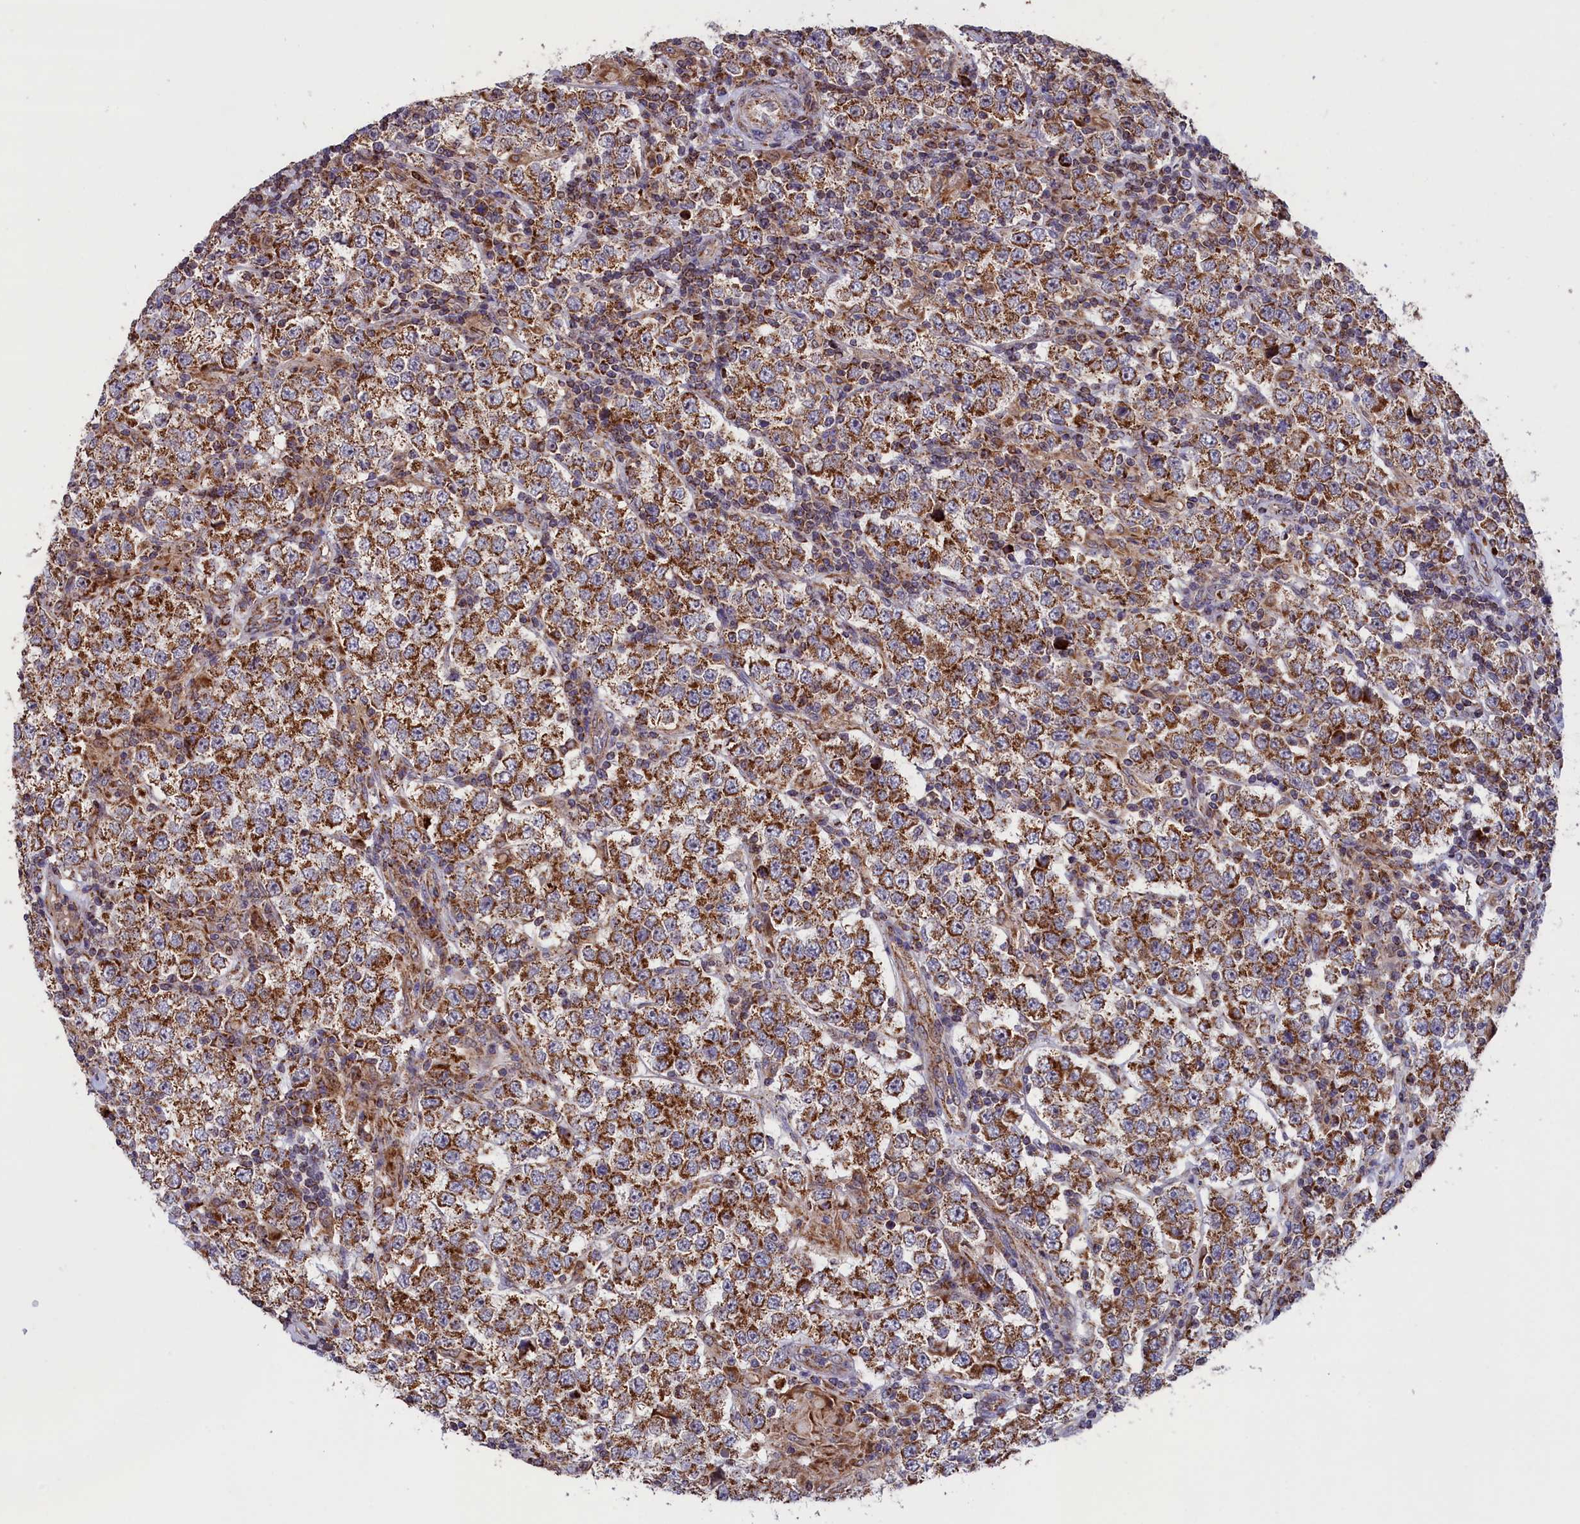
{"staining": {"intensity": "moderate", "quantity": ">75%", "location": "cytoplasmic/membranous"}, "tissue": "testis cancer", "cell_type": "Tumor cells", "image_type": "cancer", "snomed": [{"axis": "morphology", "description": "Normal tissue, NOS"}, {"axis": "morphology", "description": "Urothelial carcinoma, High grade"}, {"axis": "morphology", "description": "Seminoma, NOS"}, {"axis": "morphology", "description": "Carcinoma, Embryonal, NOS"}, {"axis": "topography", "description": "Urinary bladder"}, {"axis": "topography", "description": "Testis"}], "caption": "Testis cancer (high-grade urothelial carcinoma) tissue demonstrates moderate cytoplasmic/membranous expression in approximately >75% of tumor cells, visualized by immunohistochemistry.", "gene": "TIMM44", "patient": {"sex": "male", "age": 41}}